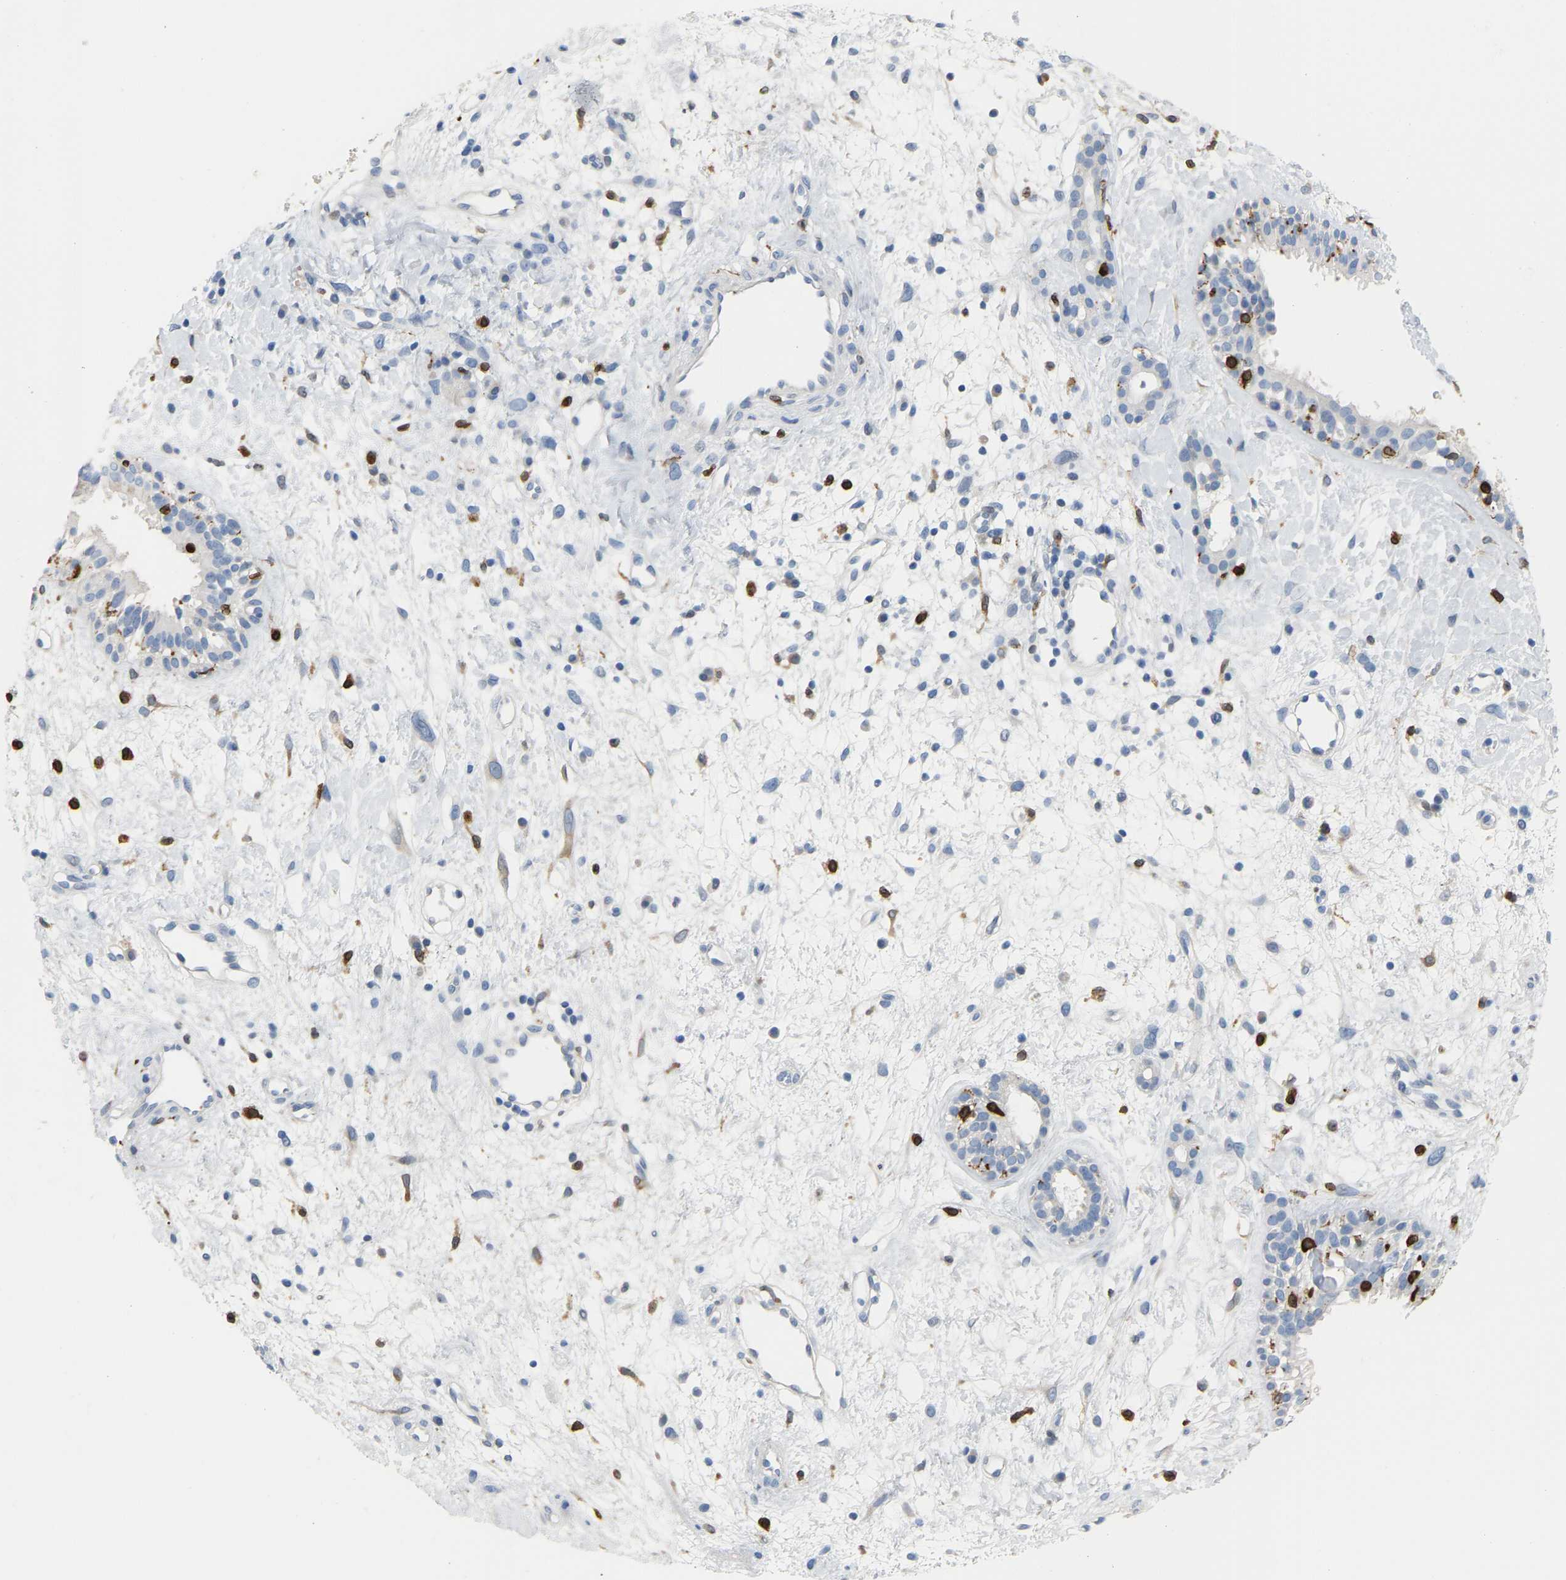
{"staining": {"intensity": "negative", "quantity": "none", "location": "none"}, "tissue": "nasopharynx", "cell_type": "Respiratory epithelial cells", "image_type": "normal", "snomed": [{"axis": "morphology", "description": "Normal tissue, NOS"}, {"axis": "topography", "description": "Nasopharynx"}], "caption": "DAB immunohistochemical staining of unremarkable human nasopharynx exhibits no significant expression in respiratory epithelial cells.", "gene": "PTGS1", "patient": {"sex": "male", "age": 22}}